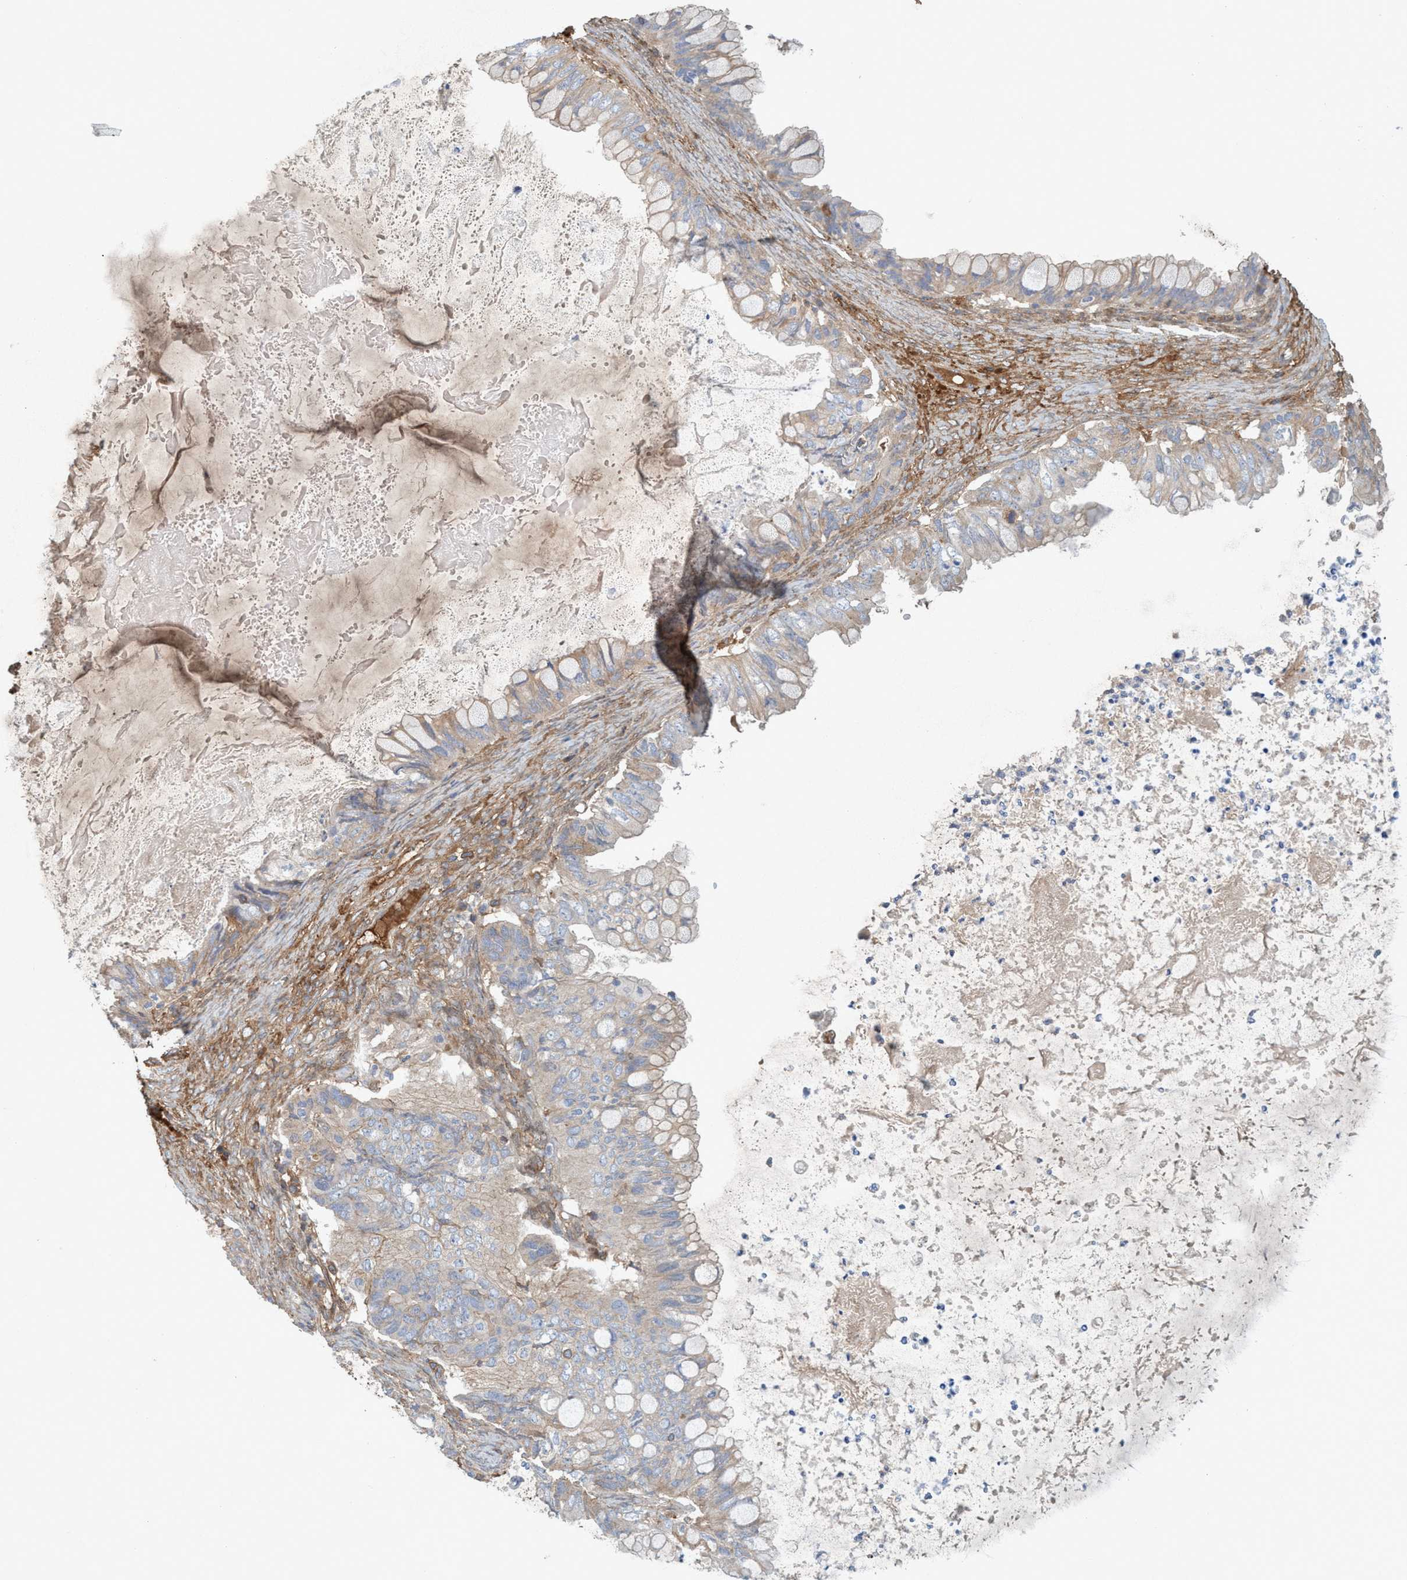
{"staining": {"intensity": "weak", "quantity": ">75%", "location": "cytoplasmic/membranous"}, "tissue": "ovarian cancer", "cell_type": "Tumor cells", "image_type": "cancer", "snomed": [{"axis": "morphology", "description": "Cystadenocarcinoma, mucinous, NOS"}, {"axis": "topography", "description": "Ovary"}], "caption": "Immunohistochemistry histopathology image of neoplastic tissue: human ovarian cancer stained using IHC exhibits low levels of weak protein expression localized specifically in the cytoplasmic/membranous of tumor cells, appearing as a cytoplasmic/membranous brown color.", "gene": "SPECC1", "patient": {"sex": "female", "age": 80}}